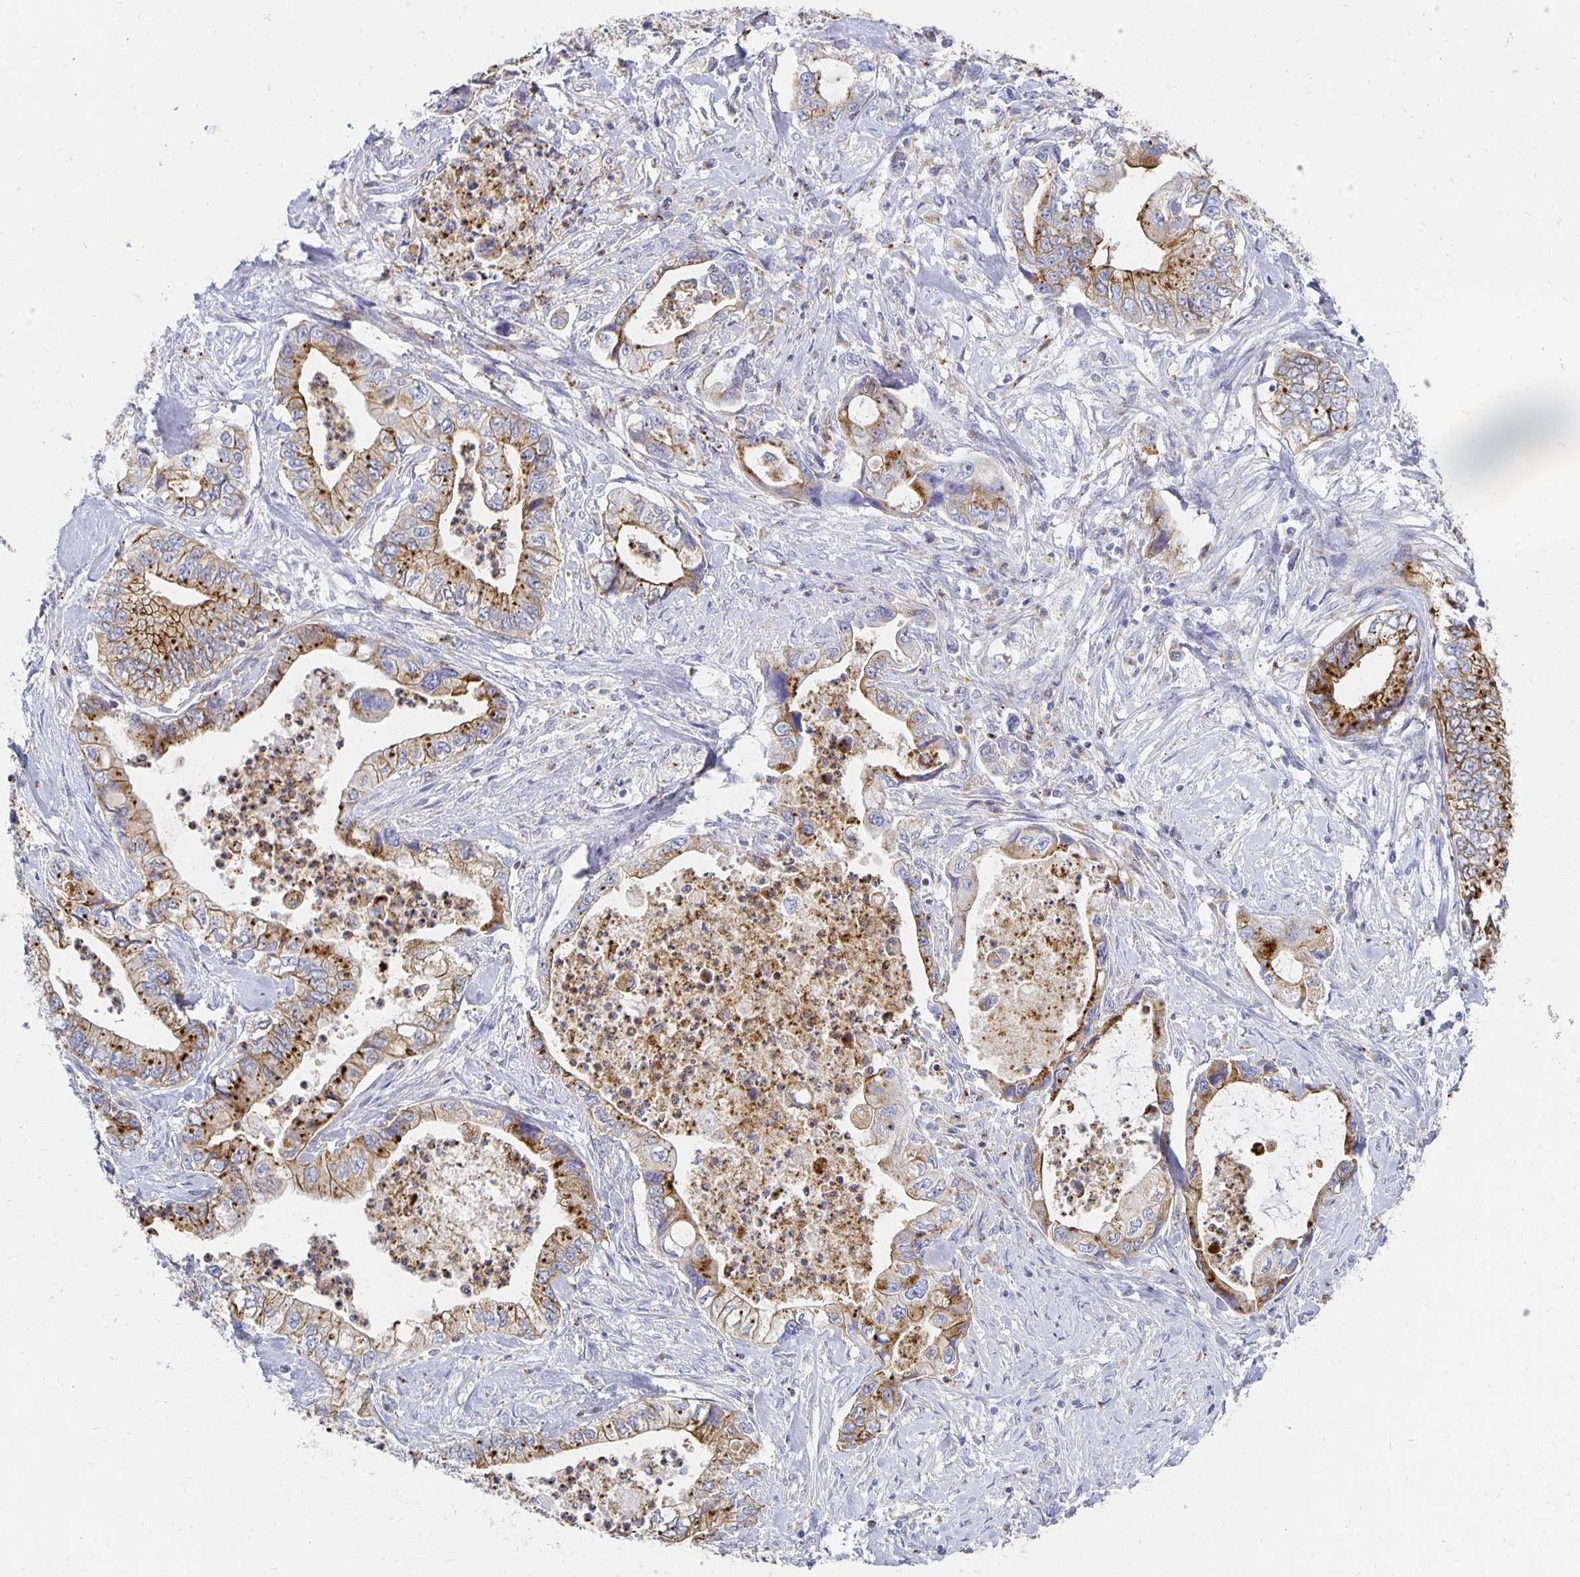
{"staining": {"intensity": "strong", "quantity": ">75%", "location": "cytoplasmic/membranous"}, "tissue": "stomach cancer", "cell_type": "Tumor cells", "image_type": "cancer", "snomed": [{"axis": "morphology", "description": "Adenocarcinoma, NOS"}, {"axis": "topography", "description": "Pancreas"}, {"axis": "topography", "description": "Stomach, upper"}], "caption": "There is high levels of strong cytoplasmic/membranous expression in tumor cells of stomach adenocarcinoma, as demonstrated by immunohistochemical staining (brown color).", "gene": "TAAR1", "patient": {"sex": "male", "age": 77}}